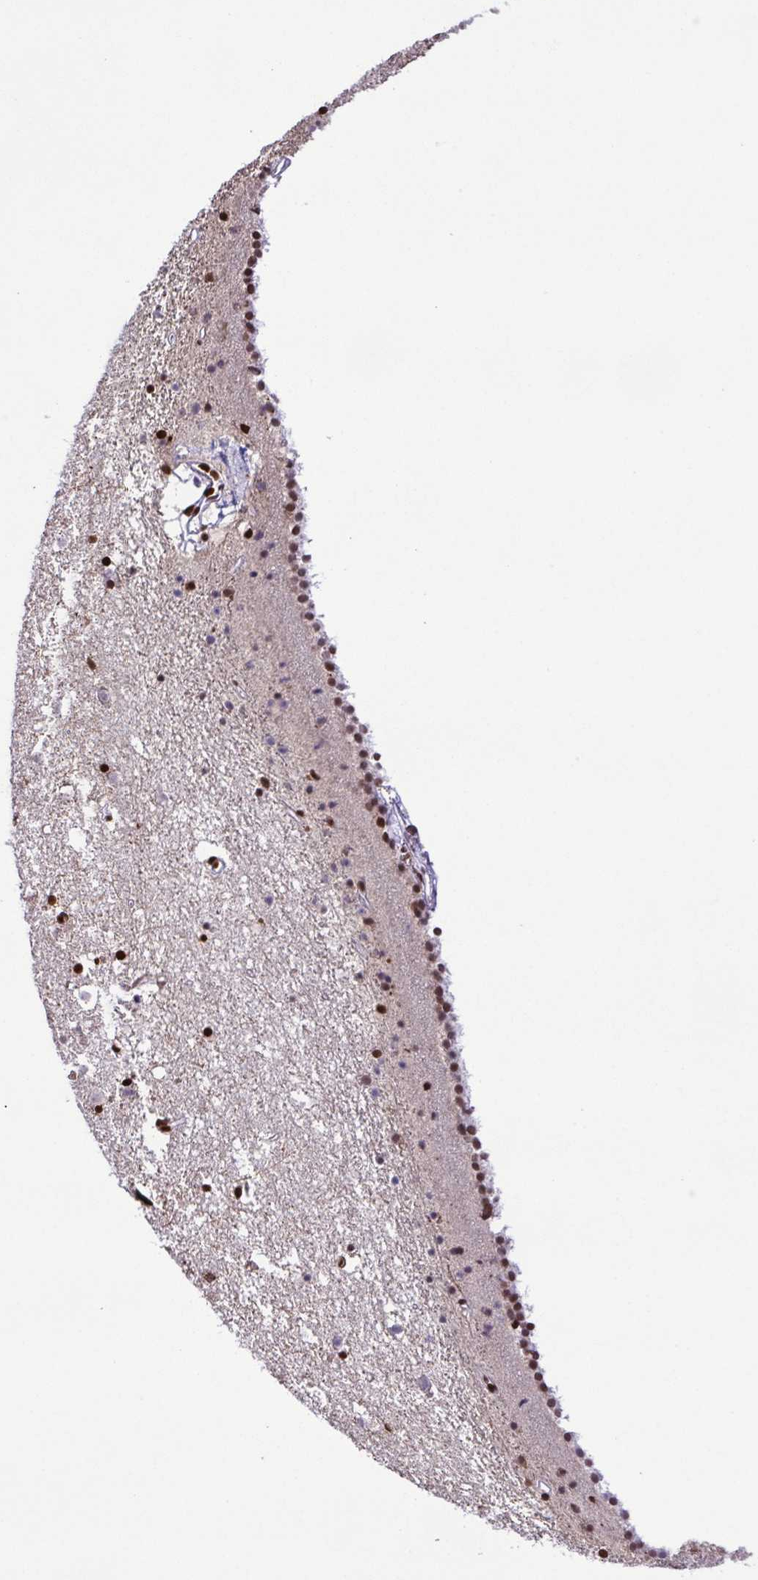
{"staining": {"intensity": "moderate", "quantity": ">75%", "location": "nuclear"}, "tissue": "caudate", "cell_type": "Glial cells", "image_type": "normal", "snomed": [{"axis": "morphology", "description": "Normal tissue, NOS"}, {"axis": "topography", "description": "Lateral ventricle wall"}], "caption": "DAB (3,3'-diaminobenzidine) immunohistochemical staining of normal human caudate shows moderate nuclear protein expression in about >75% of glial cells. Immunohistochemistry stains the protein in brown and the nuclei are stained blue.", "gene": "TRIM28", "patient": {"sex": "female", "age": 71}}